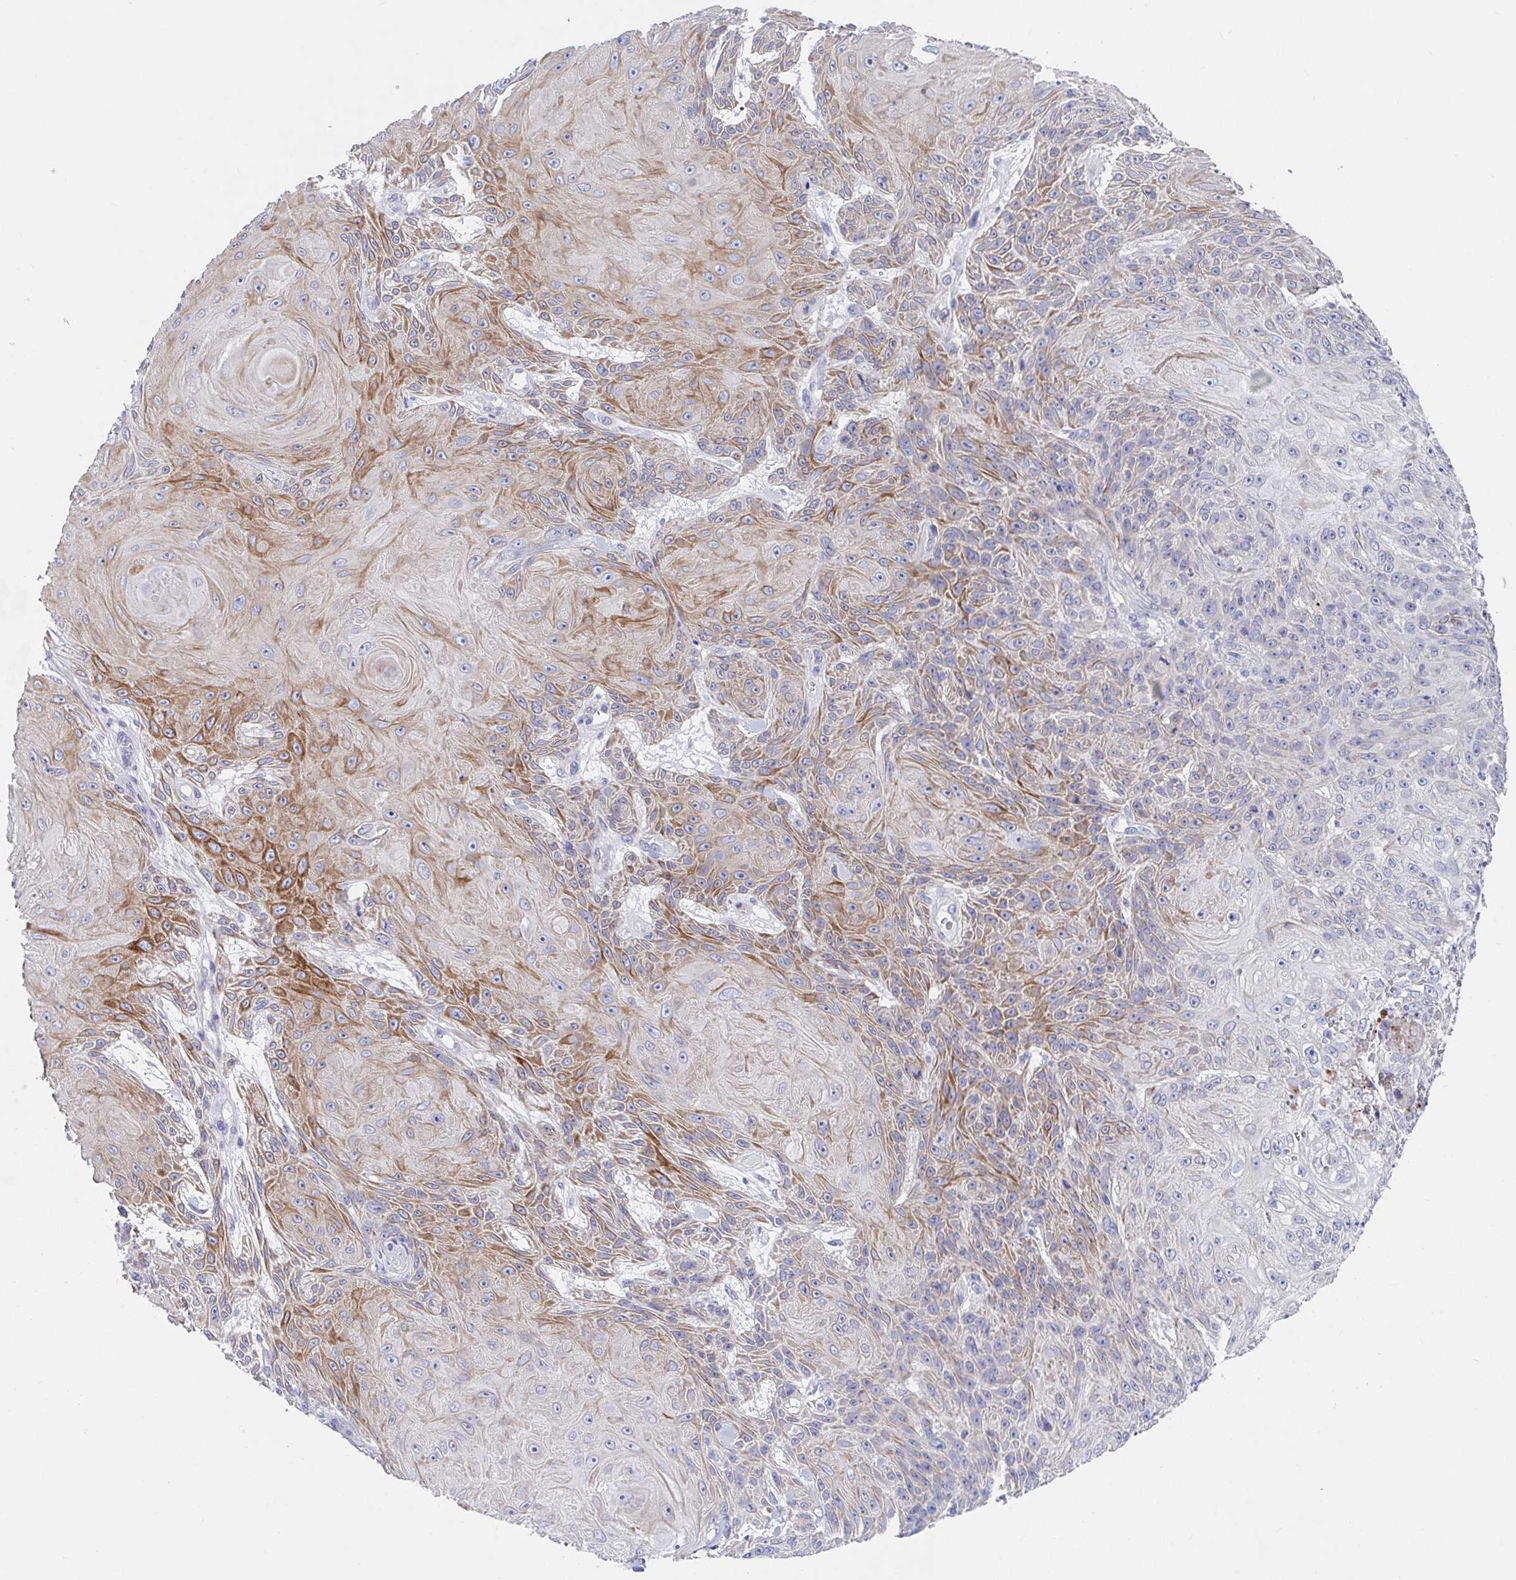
{"staining": {"intensity": "strong", "quantity": "<25%", "location": "cytoplasmic/membranous"}, "tissue": "skin cancer", "cell_type": "Tumor cells", "image_type": "cancer", "snomed": [{"axis": "morphology", "description": "Squamous cell carcinoma, NOS"}, {"axis": "topography", "description": "Skin"}], "caption": "This micrograph demonstrates IHC staining of skin cancer, with medium strong cytoplasmic/membranous expression in about <25% of tumor cells.", "gene": "ZNF561", "patient": {"sex": "male", "age": 88}}